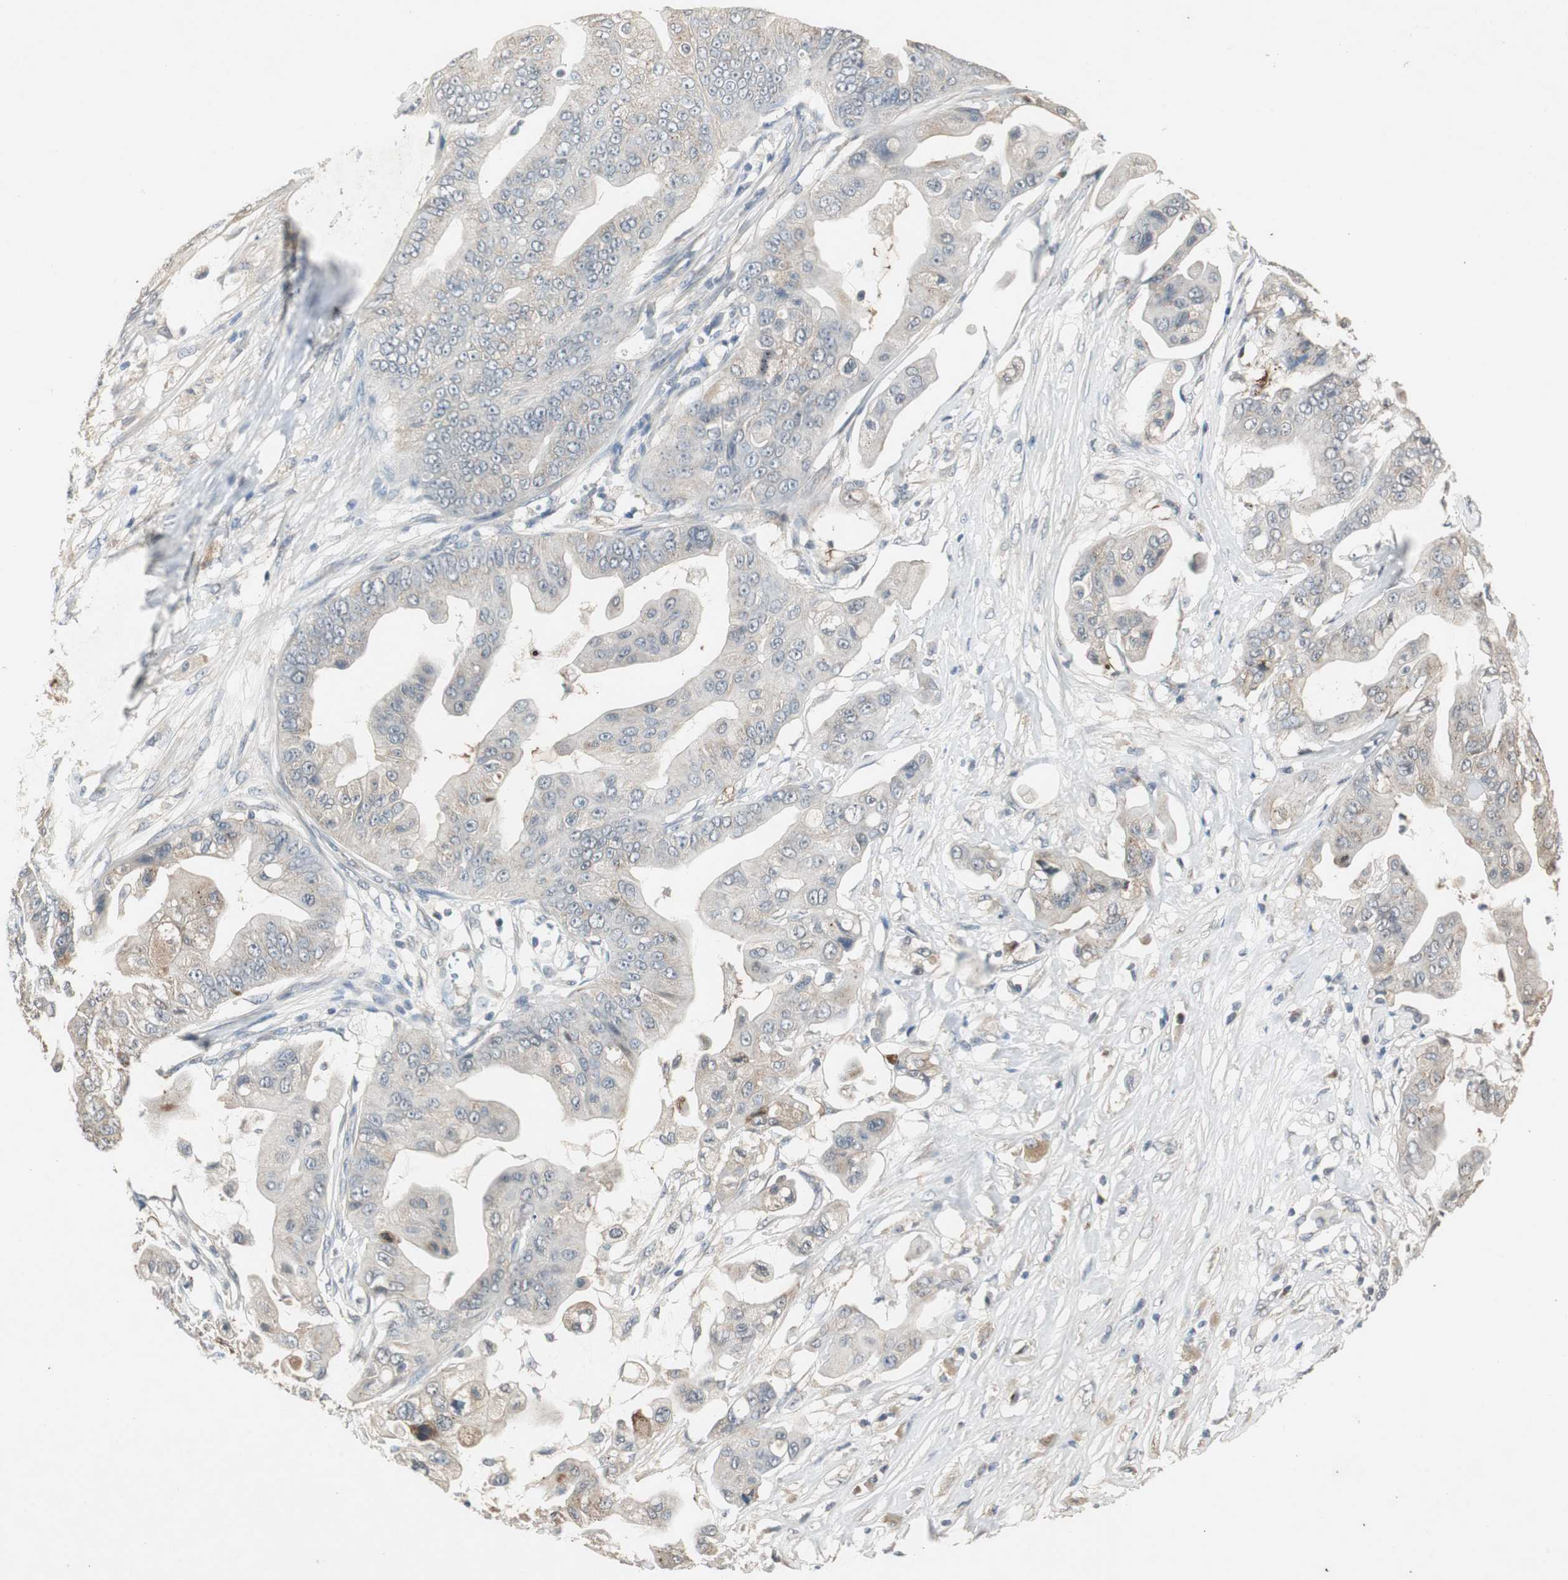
{"staining": {"intensity": "weak", "quantity": "<25%", "location": "cytoplasmic/membranous"}, "tissue": "pancreatic cancer", "cell_type": "Tumor cells", "image_type": "cancer", "snomed": [{"axis": "morphology", "description": "Adenocarcinoma, NOS"}, {"axis": "topography", "description": "Pancreas"}], "caption": "Immunohistochemistry image of neoplastic tissue: pancreatic cancer (adenocarcinoma) stained with DAB (3,3'-diaminobenzidine) demonstrates no significant protein staining in tumor cells.", "gene": "PTPRN2", "patient": {"sex": "female", "age": 75}}